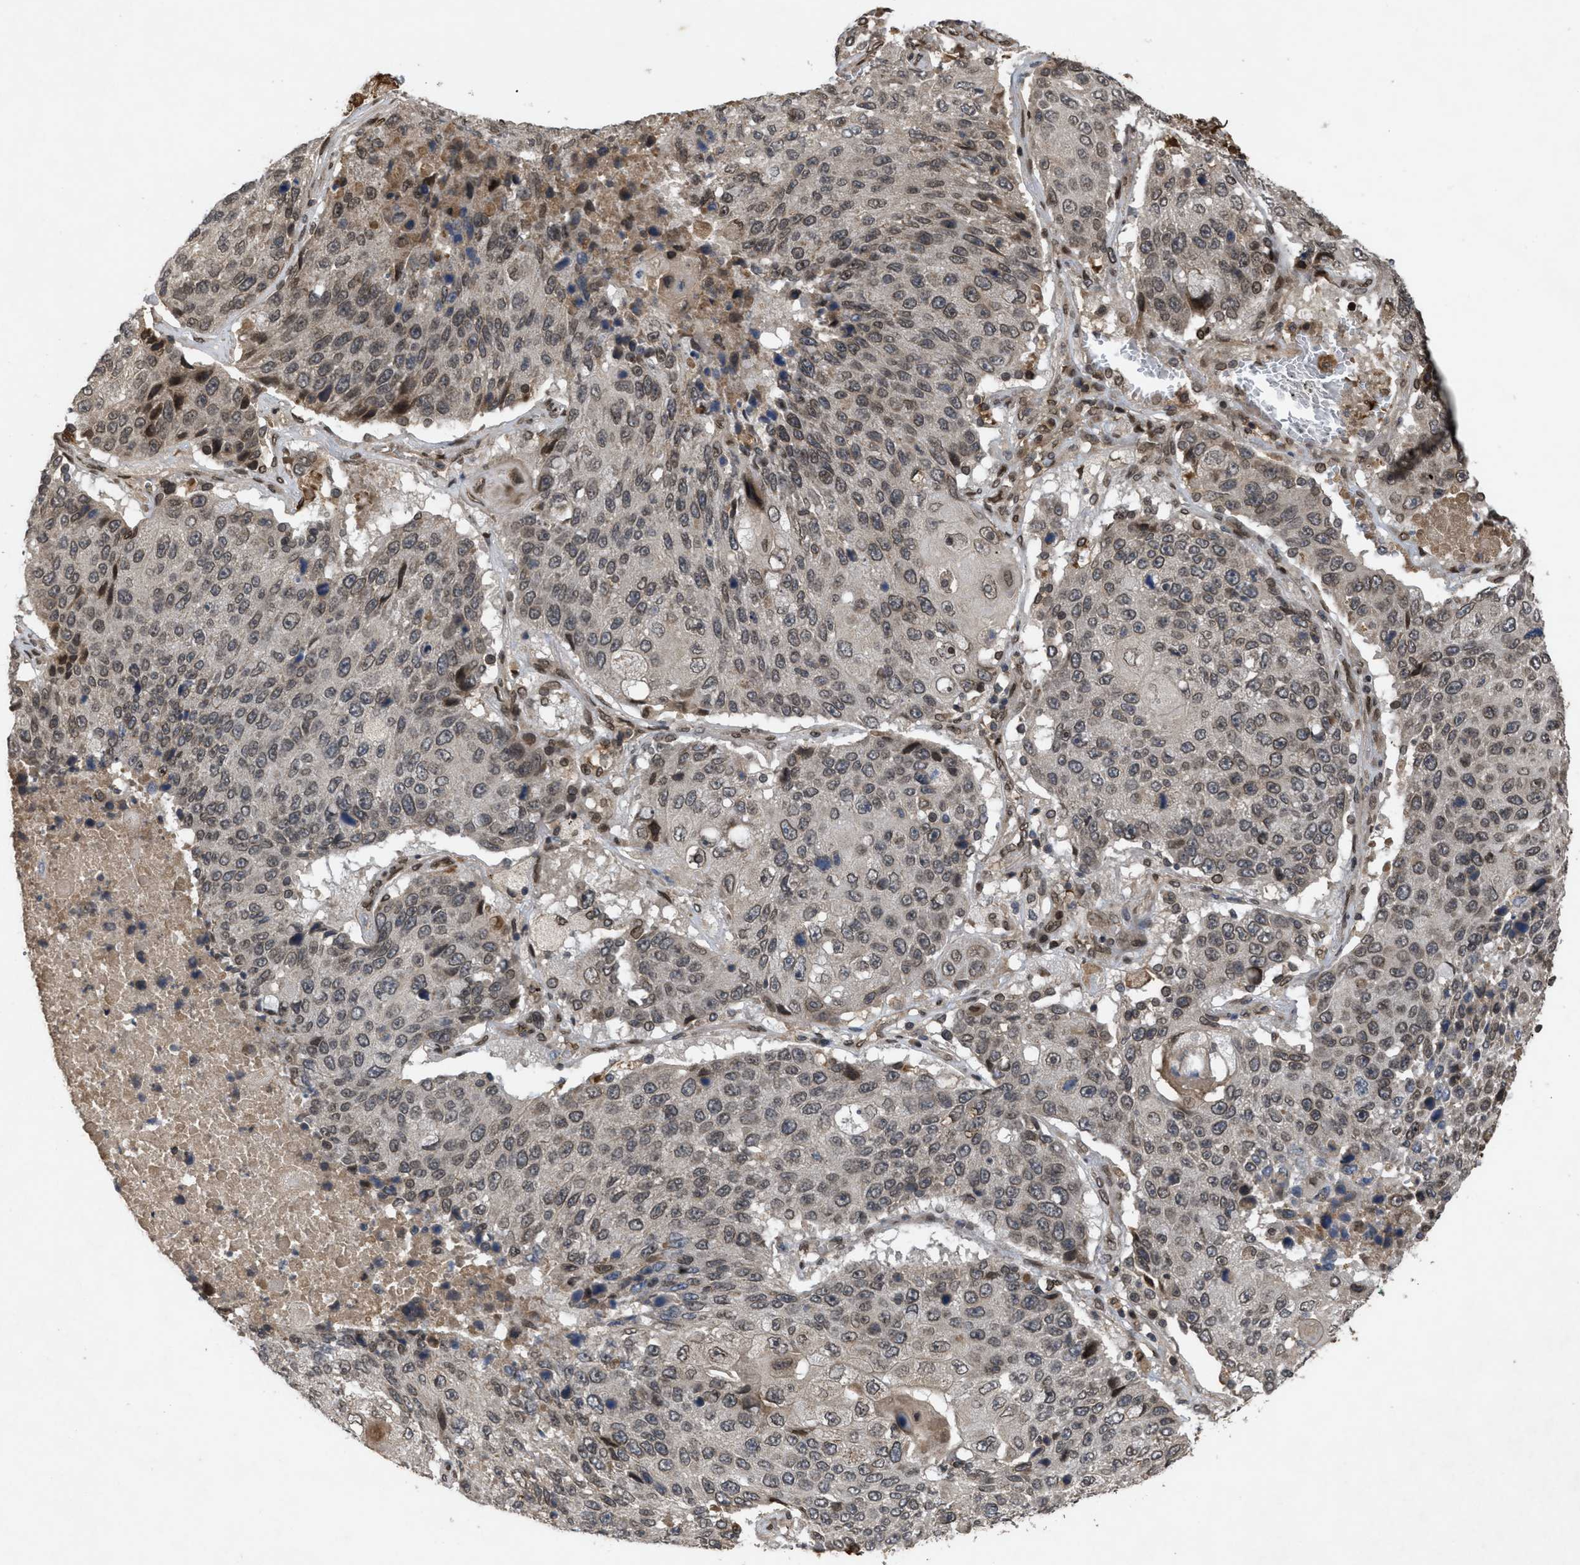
{"staining": {"intensity": "weak", "quantity": ">75%", "location": "nuclear"}, "tissue": "lung cancer", "cell_type": "Tumor cells", "image_type": "cancer", "snomed": [{"axis": "morphology", "description": "Squamous cell carcinoma, NOS"}, {"axis": "topography", "description": "Lung"}], "caption": "An image showing weak nuclear positivity in about >75% of tumor cells in lung cancer (squamous cell carcinoma), as visualized by brown immunohistochemical staining.", "gene": "CRY1", "patient": {"sex": "male", "age": 61}}